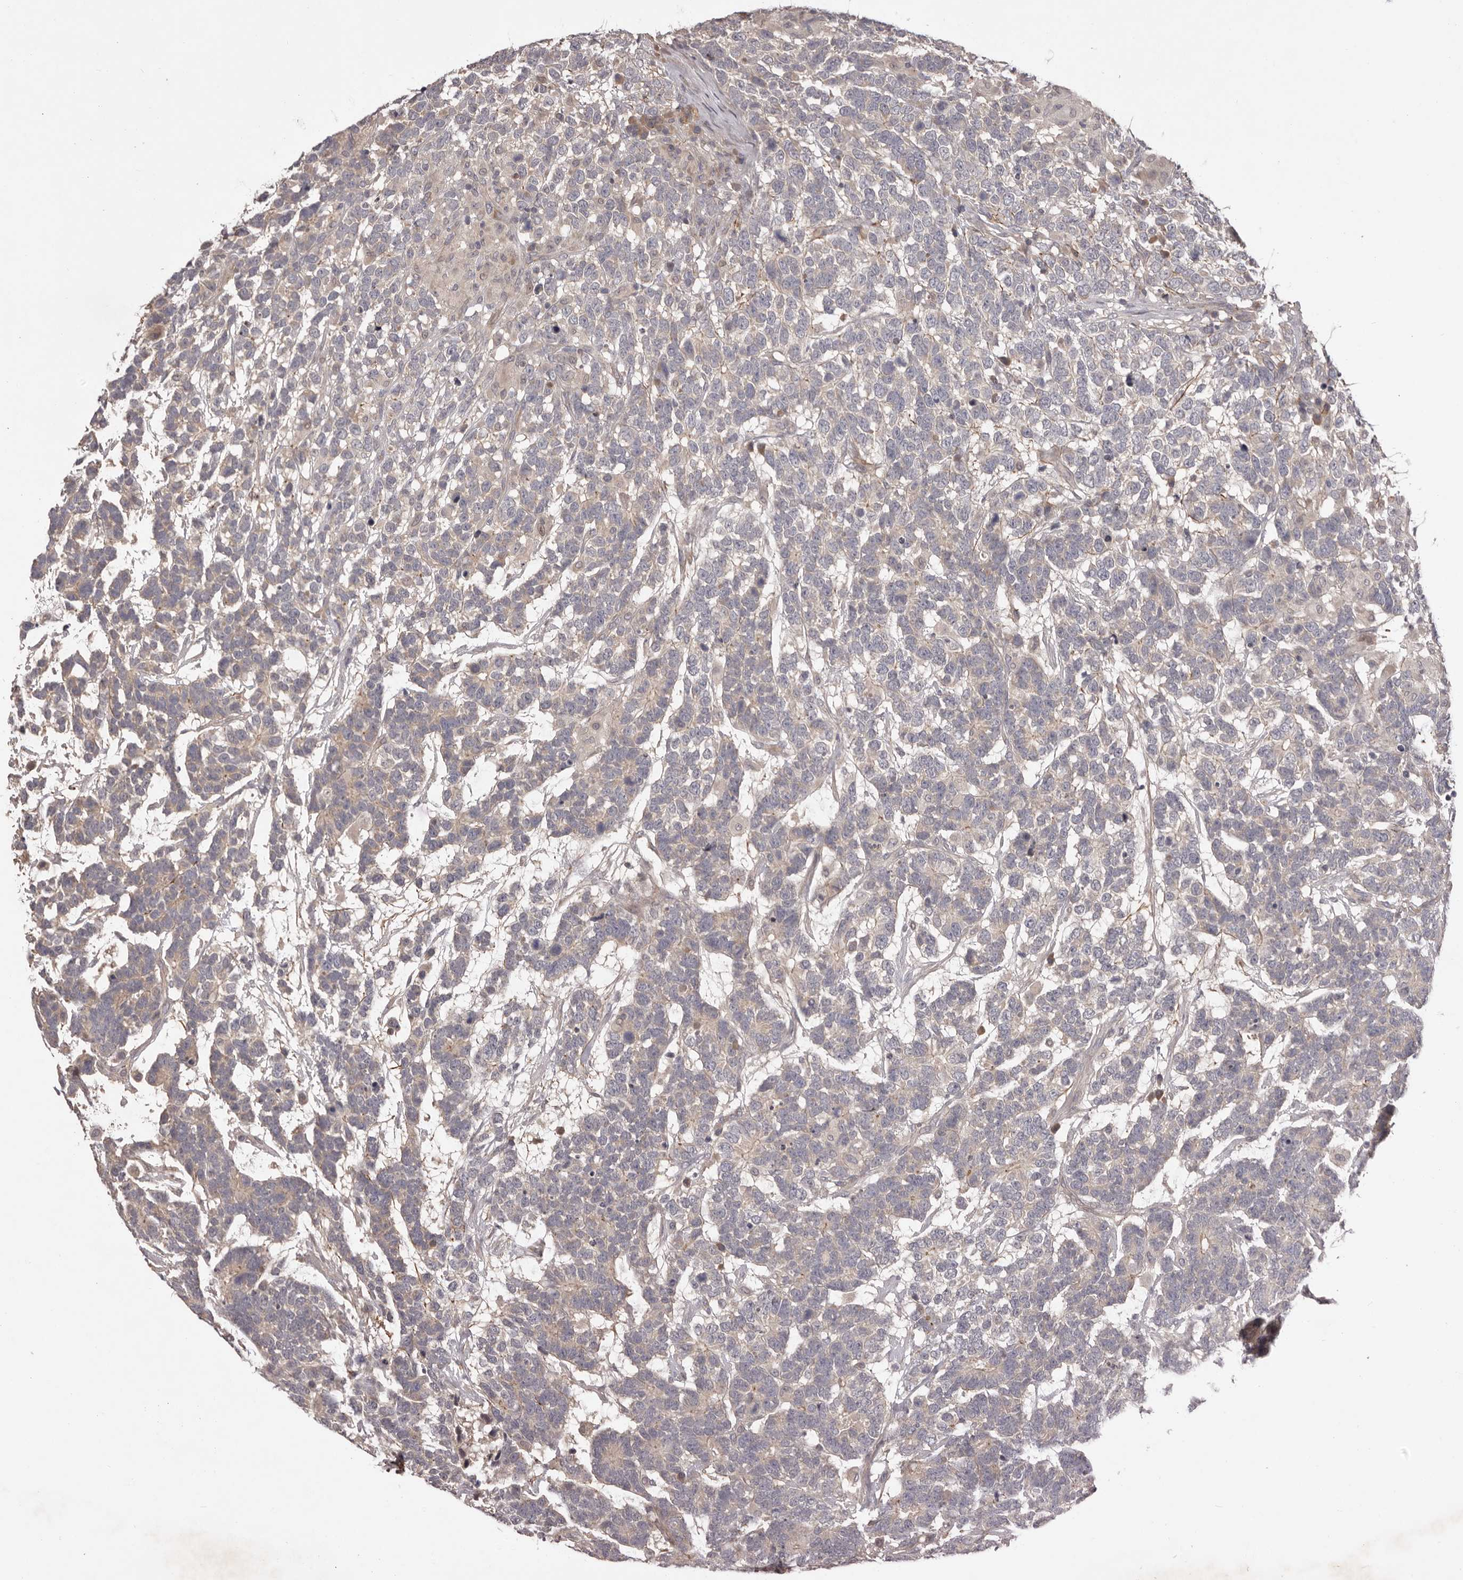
{"staining": {"intensity": "negative", "quantity": "none", "location": "none"}, "tissue": "testis cancer", "cell_type": "Tumor cells", "image_type": "cancer", "snomed": [{"axis": "morphology", "description": "Carcinoma, Embryonal, NOS"}, {"axis": "topography", "description": "Testis"}], "caption": "Human testis cancer stained for a protein using immunohistochemistry (IHC) demonstrates no staining in tumor cells.", "gene": "HBS1L", "patient": {"sex": "male", "age": 26}}